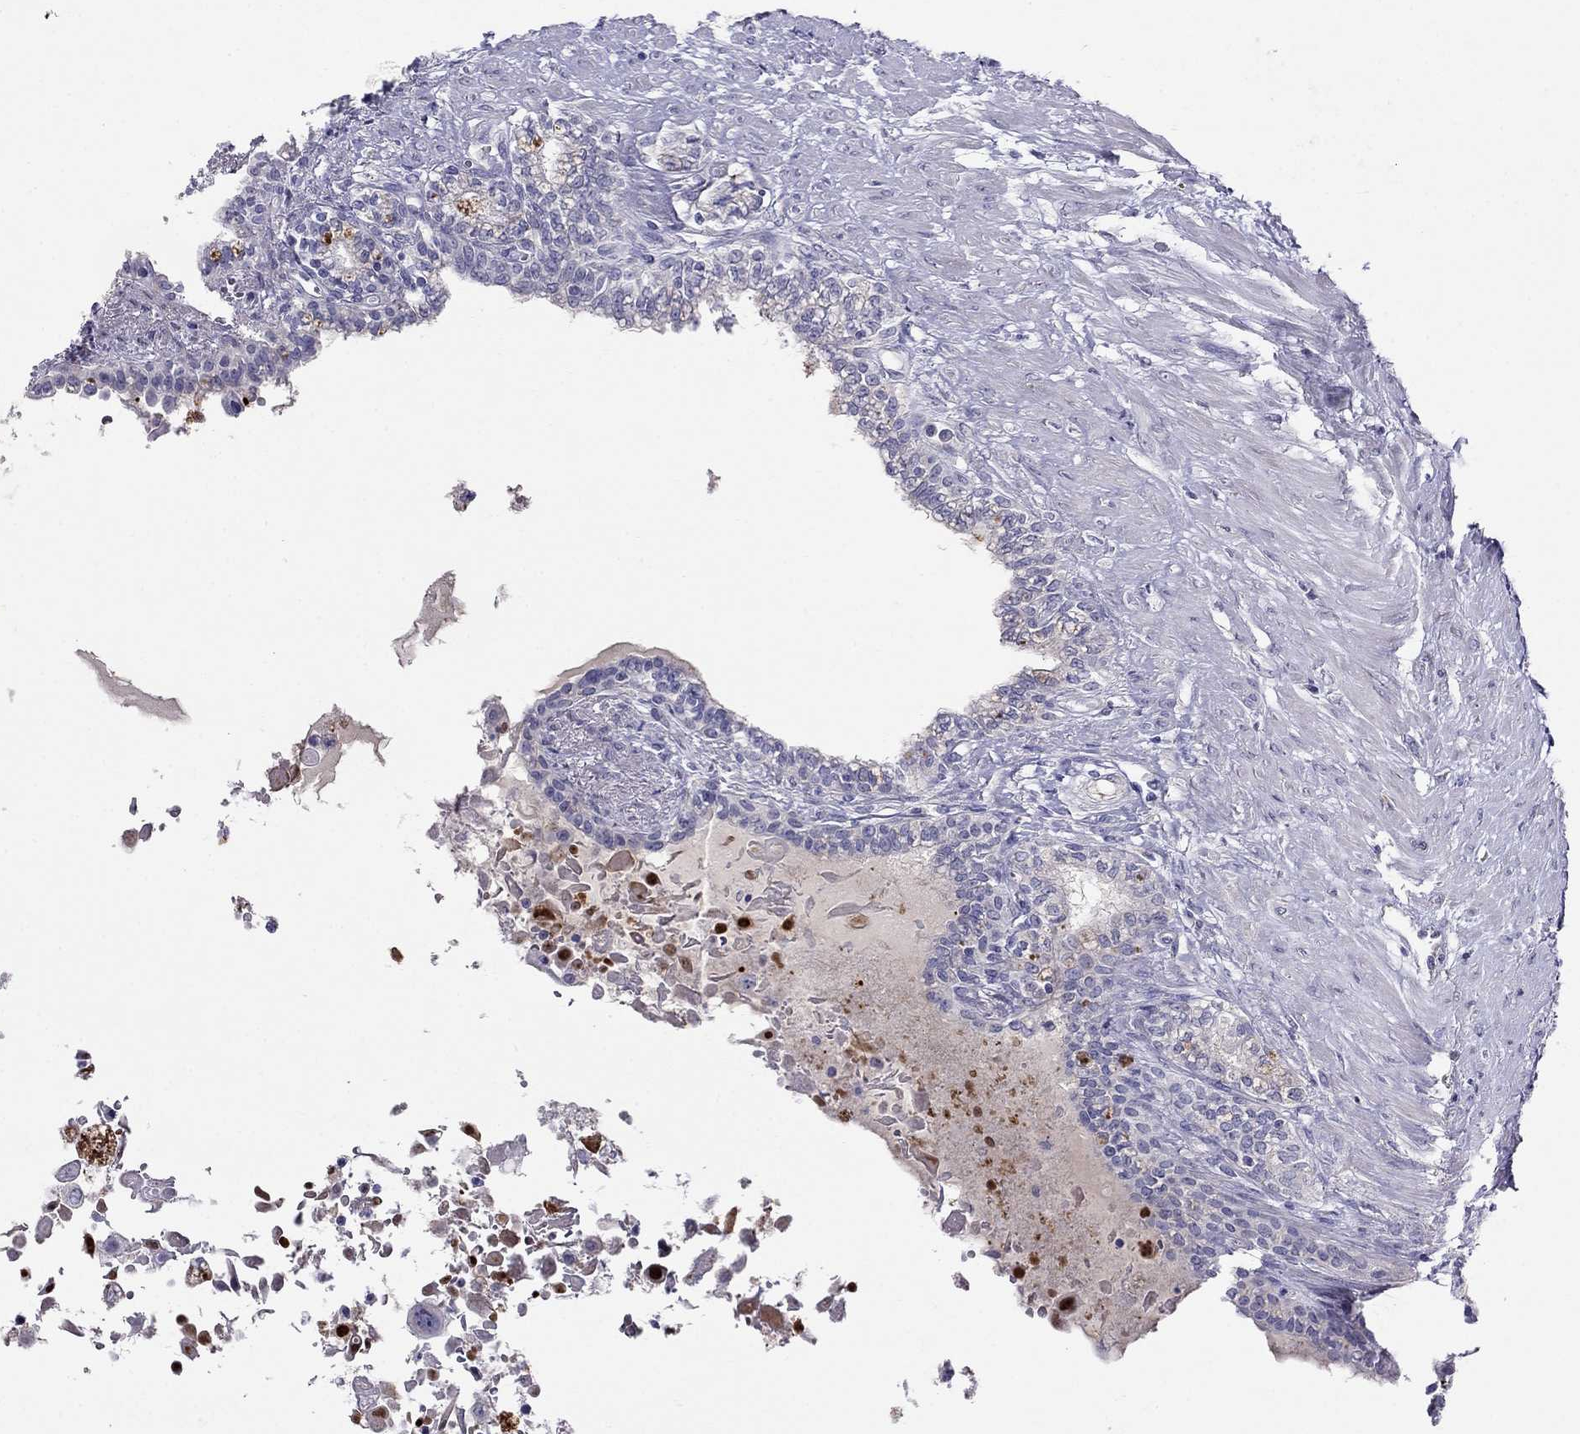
{"staining": {"intensity": "negative", "quantity": "none", "location": "none"}, "tissue": "seminal vesicle", "cell_type": "Glandular cells", "image_type": "normal", "snomed": [{"axis": "morphology", "description": "Normal tissue, NOS"}, {"axis": "morphology", "description": "Urothelial carcinoma, NOS"}, {"axis": "topography", "description": "Urinary bladder"}, {"axis": "topography", "description": "Seminal veicle"}], "caption": "An IHC micrograph of benign seminal vesicle is shown. There is no staining in glandular cells of seminal vesicle.", "gene": "SPINT4", "patient": {"sex": "male", "age": 76}}